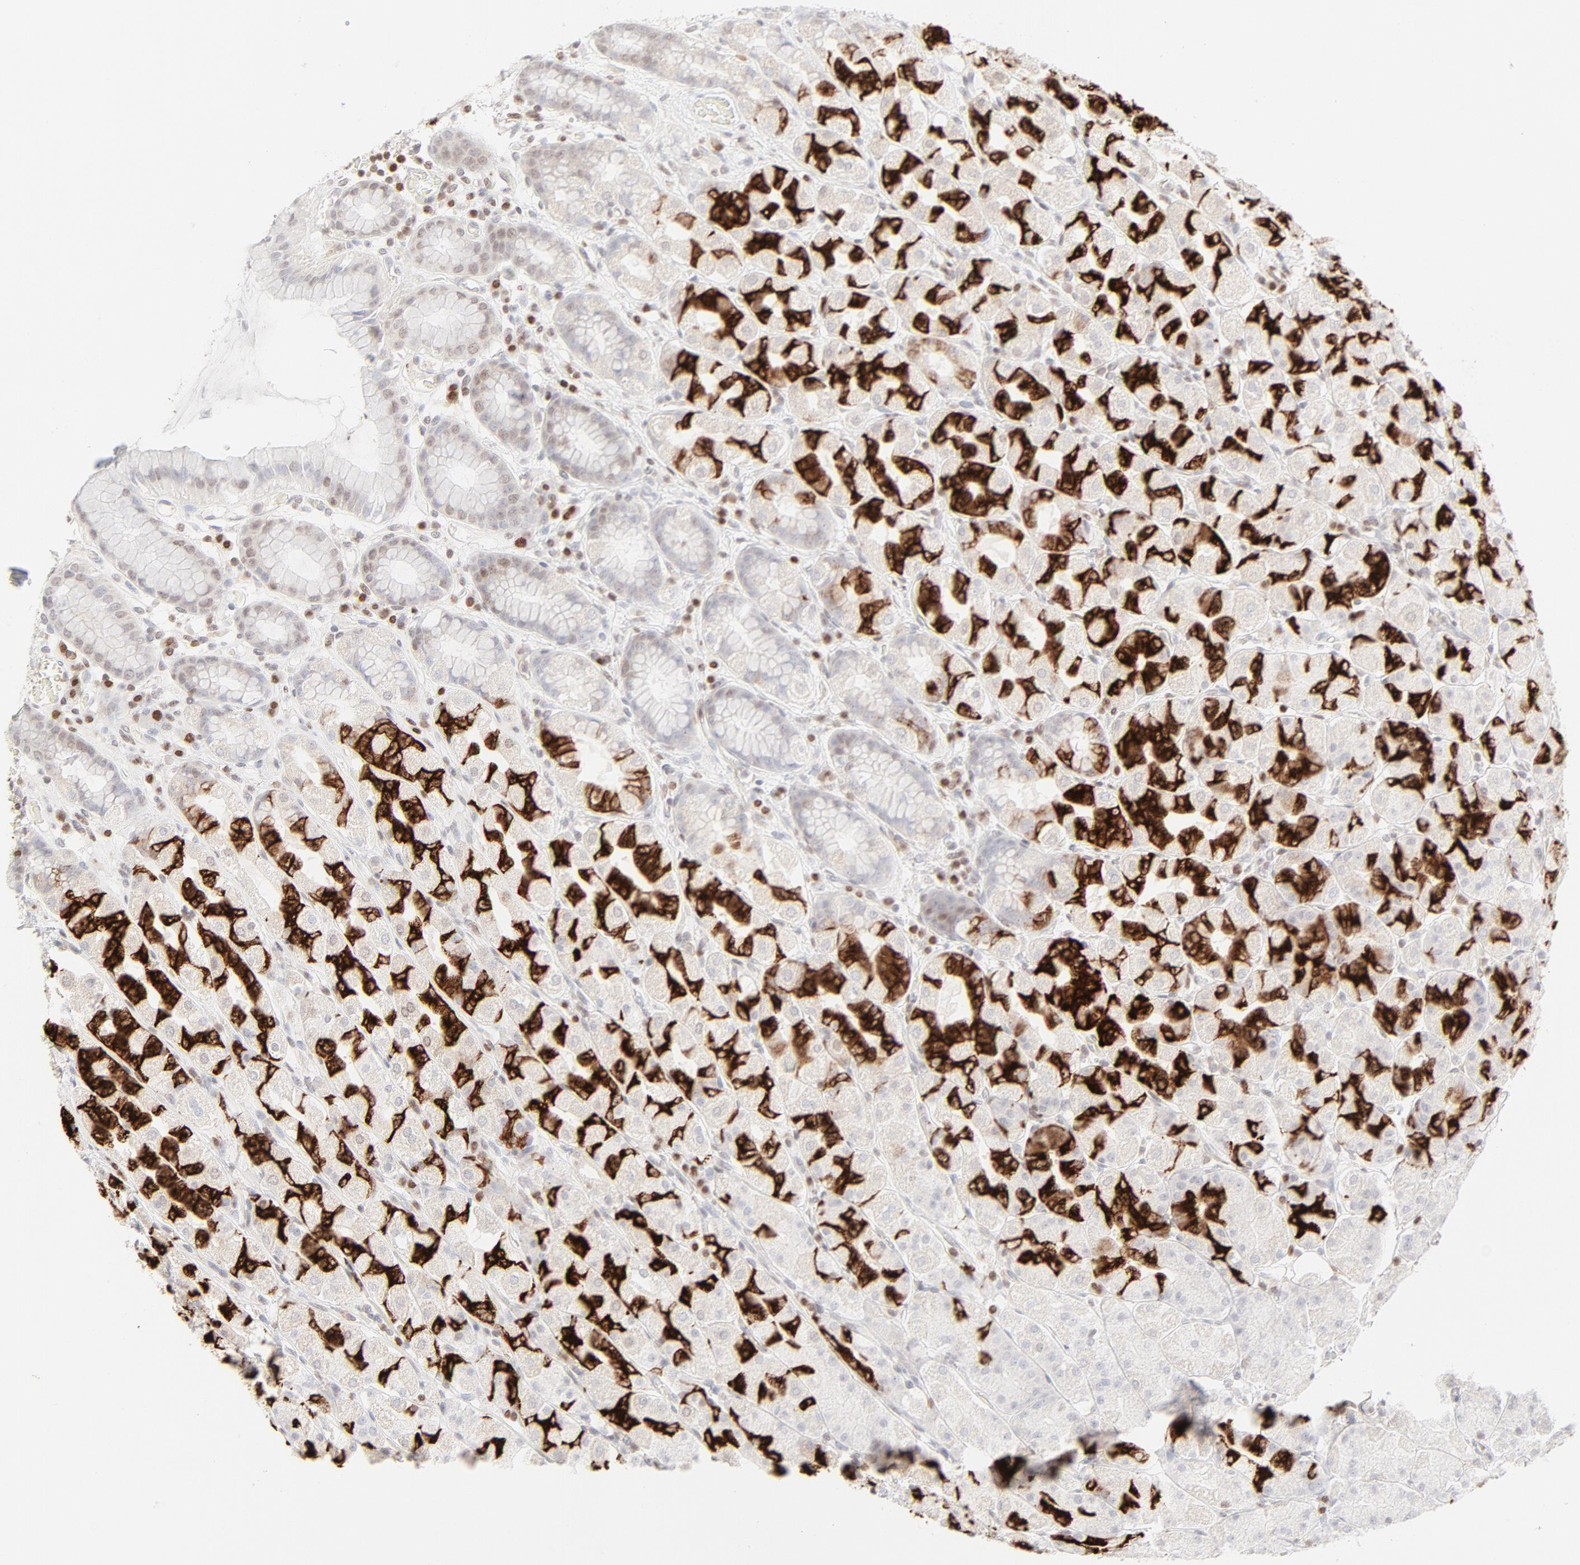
{"staining": {"intensity": "strong", "quantity": "25%-75%", "location": "cytoplasmic/membranous"}, "tissue": "stomach", "cell_type": "Glandular cells", "image_type": "normal", "snomed": [{"axis": "morphology", "description": "Normal tissue, NOS"}, {"axis": "topography", "description": "Stomach, upper"}], "caption": "Strong cytoplasmic/membranous staining is seen in about 25%-75% of glandular cells in benign stomach. The staining was performed using DAB (3,3'-diaminobenzidine), with brown indicating positive protein expression. Nuclei are stained blue with hematoxylin.", "gene": "PRKCB", "patient": {"sex": "male", "age": 68}}